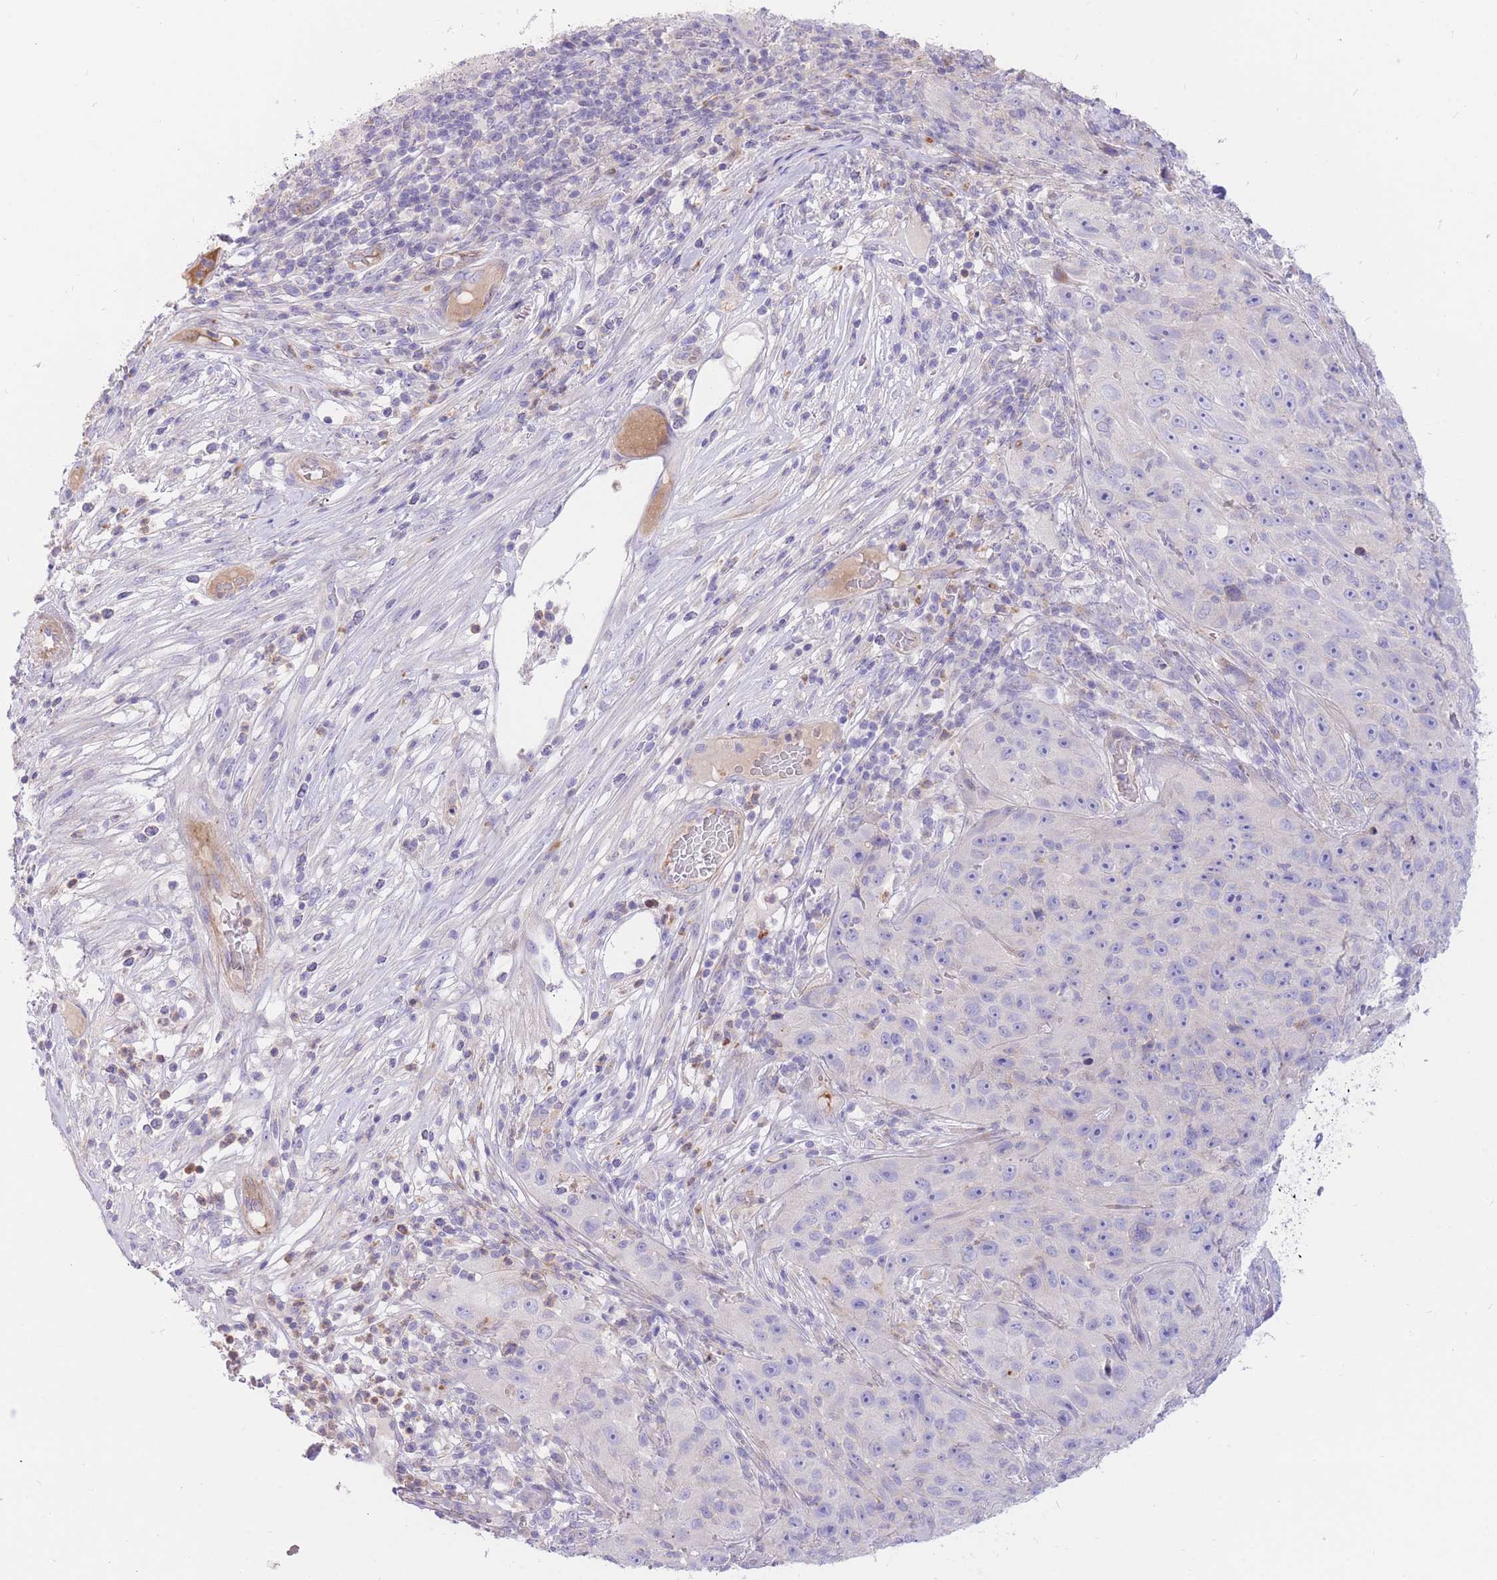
{"staining": {"intensity": "negative", "quantity": "none", "location": "none"}, "tissue": "skin cancer", "cell_type": "Tumor cells", "image_type": "cancer", "snomed": [{"axis": "morphology", "description": "Squamous cell carcinoma, NOS"}, {"axis": "topography", "description": "Skin"}], "caption": "Immunohistochemical staining of human skin squamous cell carcinoma shows no significant positivity in tumor cells.", "gene": "SULT1A1", "patient": {"sex": "female", "age": 87}}